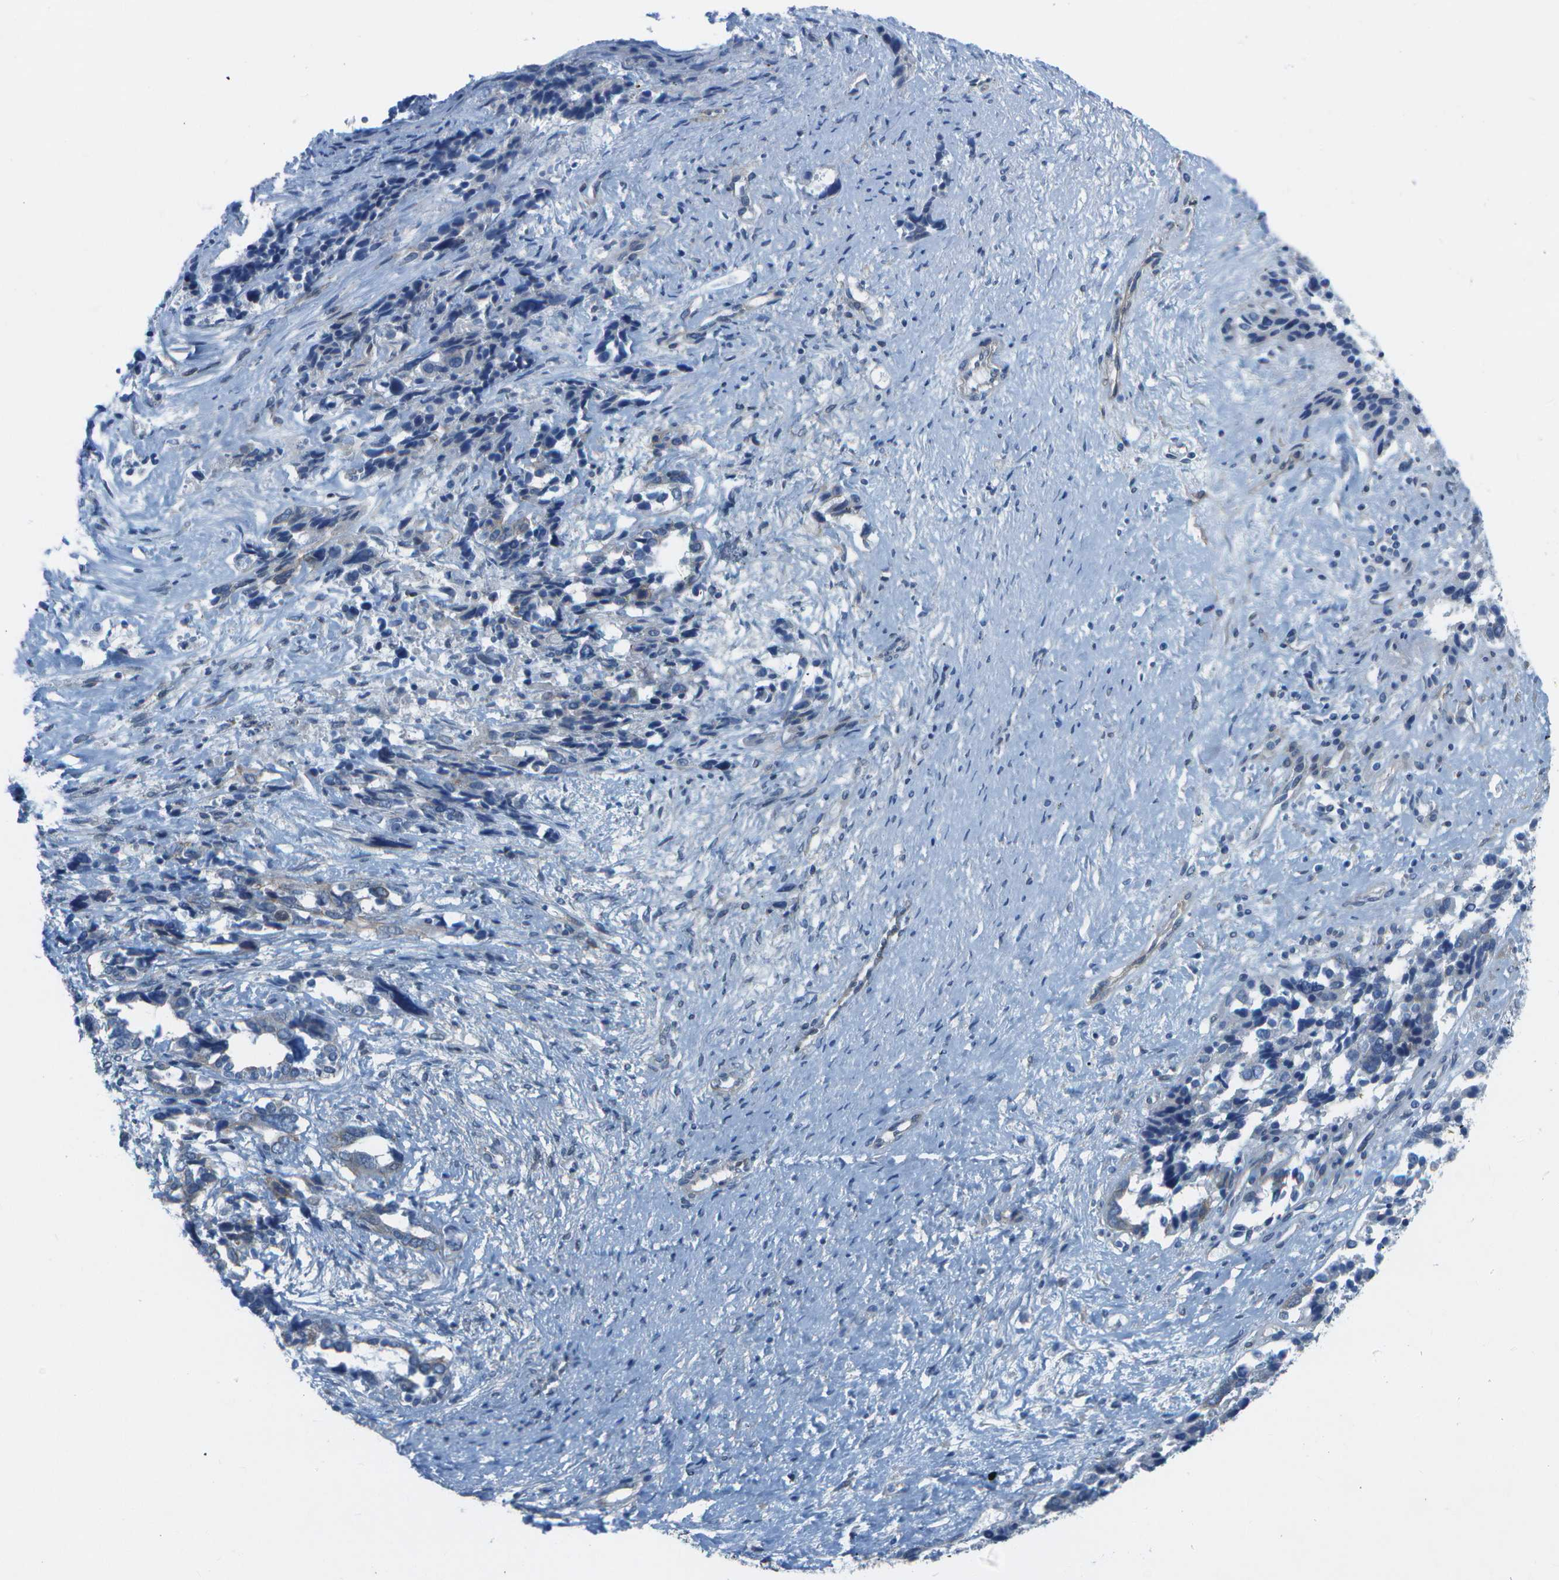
{"staining": {"intensity": "negative", "quantity": "none", "location": "none"}, "tissue": "ovarian cancer", "cell_type": "Tumor cells", "image_type": "cancer", "snomed": [{"axis": "morphology", "description": "Cystadenocarcinoma, serous, NOS"}, {"axis": "topography", "description": "Ovary"}], "caption": "This is a micrograph of IHC staining of ovarian serous cystadenocarcinoma, which shows no expression in tumor cells.", "gene": "SORBS3", "patient": {"sex": "female", "age": 44}}